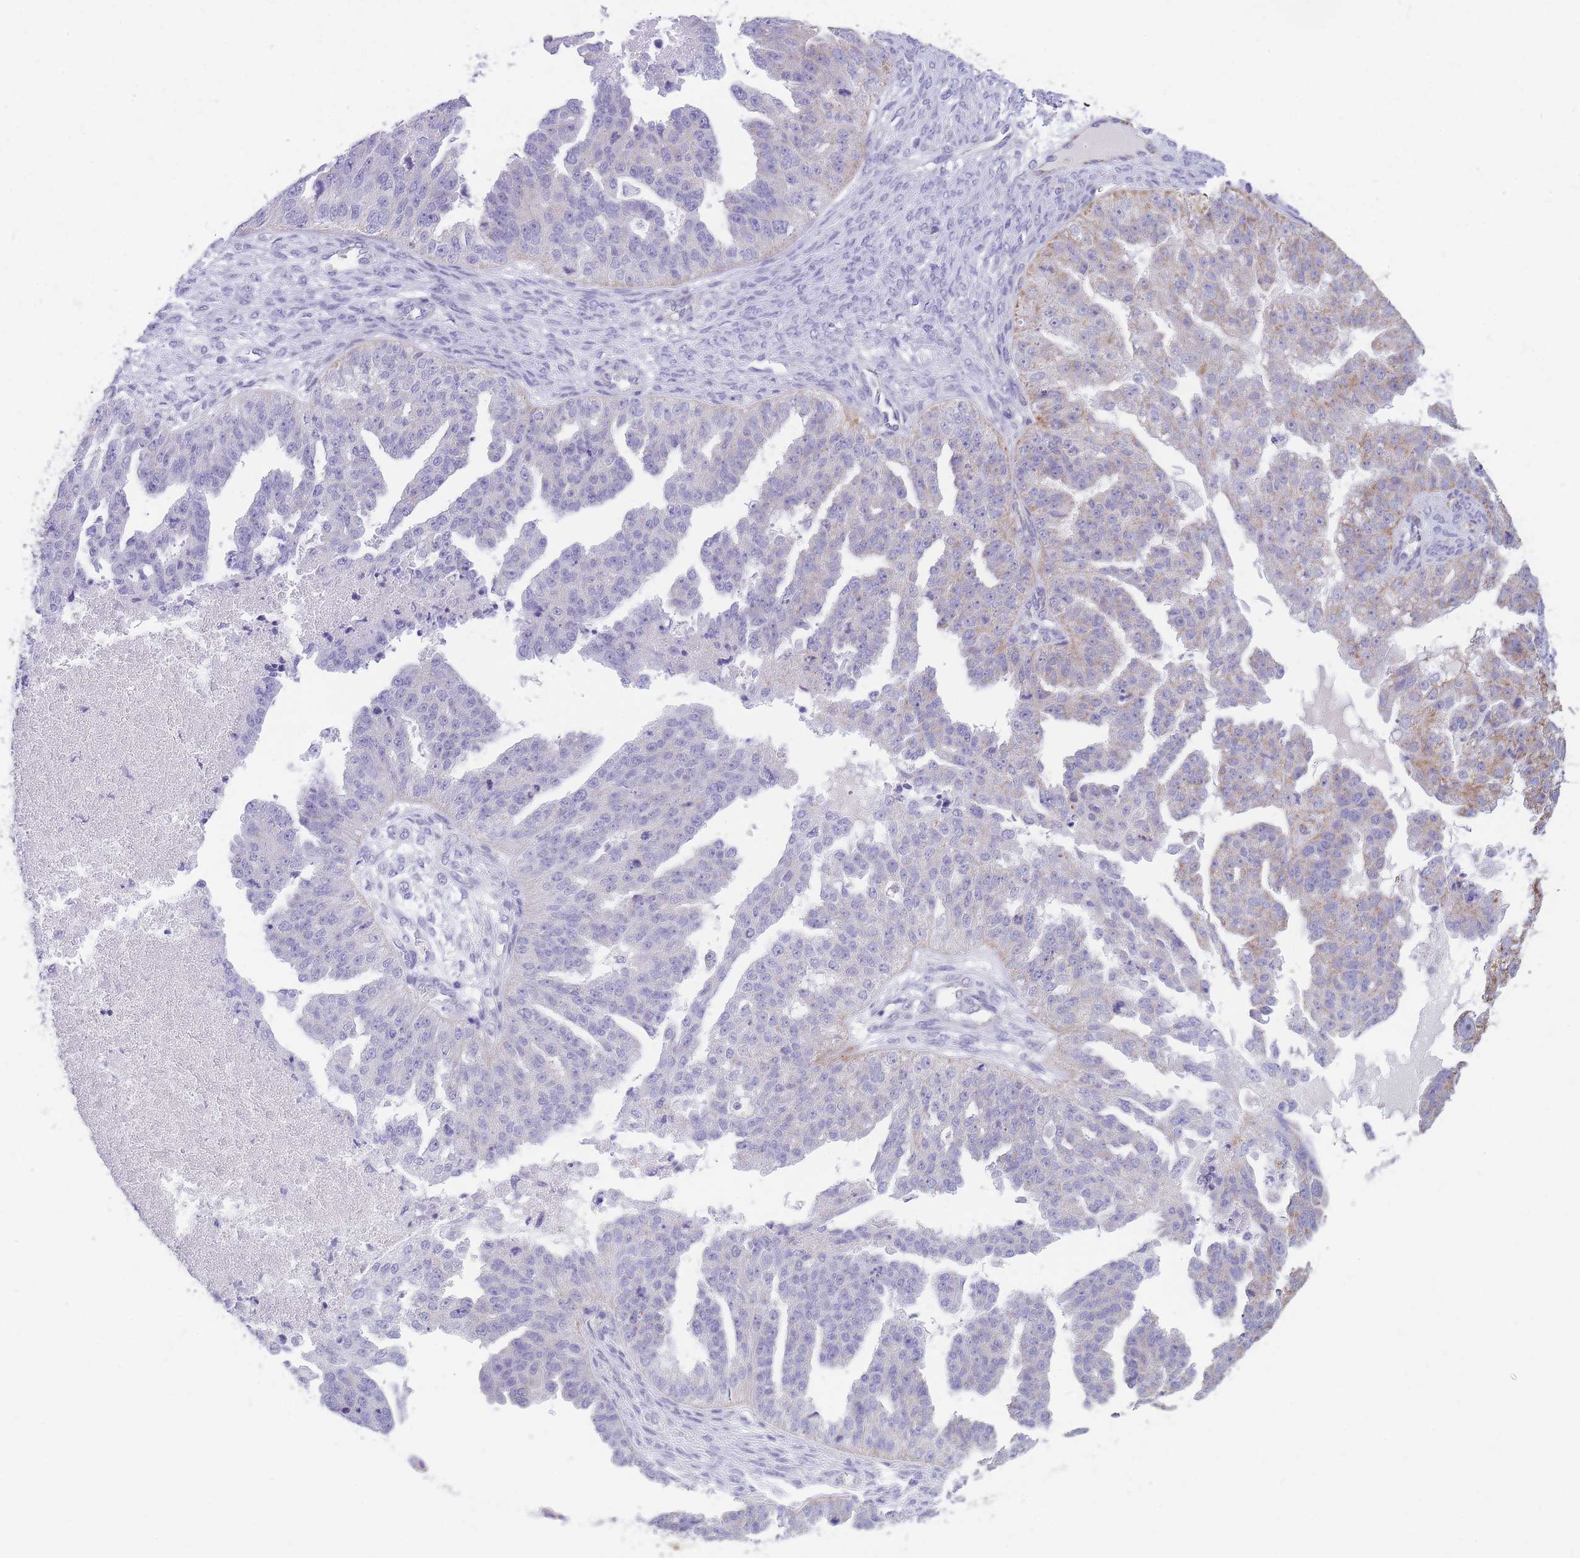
{"staining": {"intensity": "moderate", "quantity": "<25%", "location": "cytoplasmic/membranous"}, "tissue": "ovarian cancer", "cell_type": "Tumor cells", "image_type": "cancer", "snomed": [{"axis": "morphology", "description": "Cystadenocarcinoma, serous, NOS"}, {"axis": "topography", "description": "Ovary"}], "caption": "Immunohistochemical staining of human ovarian serous cystadenocarcinoma exhibits moderate cytoplasmic/membranous protein staining in approximately <25% of tumor cells. The staining is performed using DAB (3,3'-diaminobenzidine) brown chromogen to label protein expression. The nuclei are counter-stained blue using hematoxylin.", "gene": "DDX49", "patient": {"sex": "female", "age": 58}}